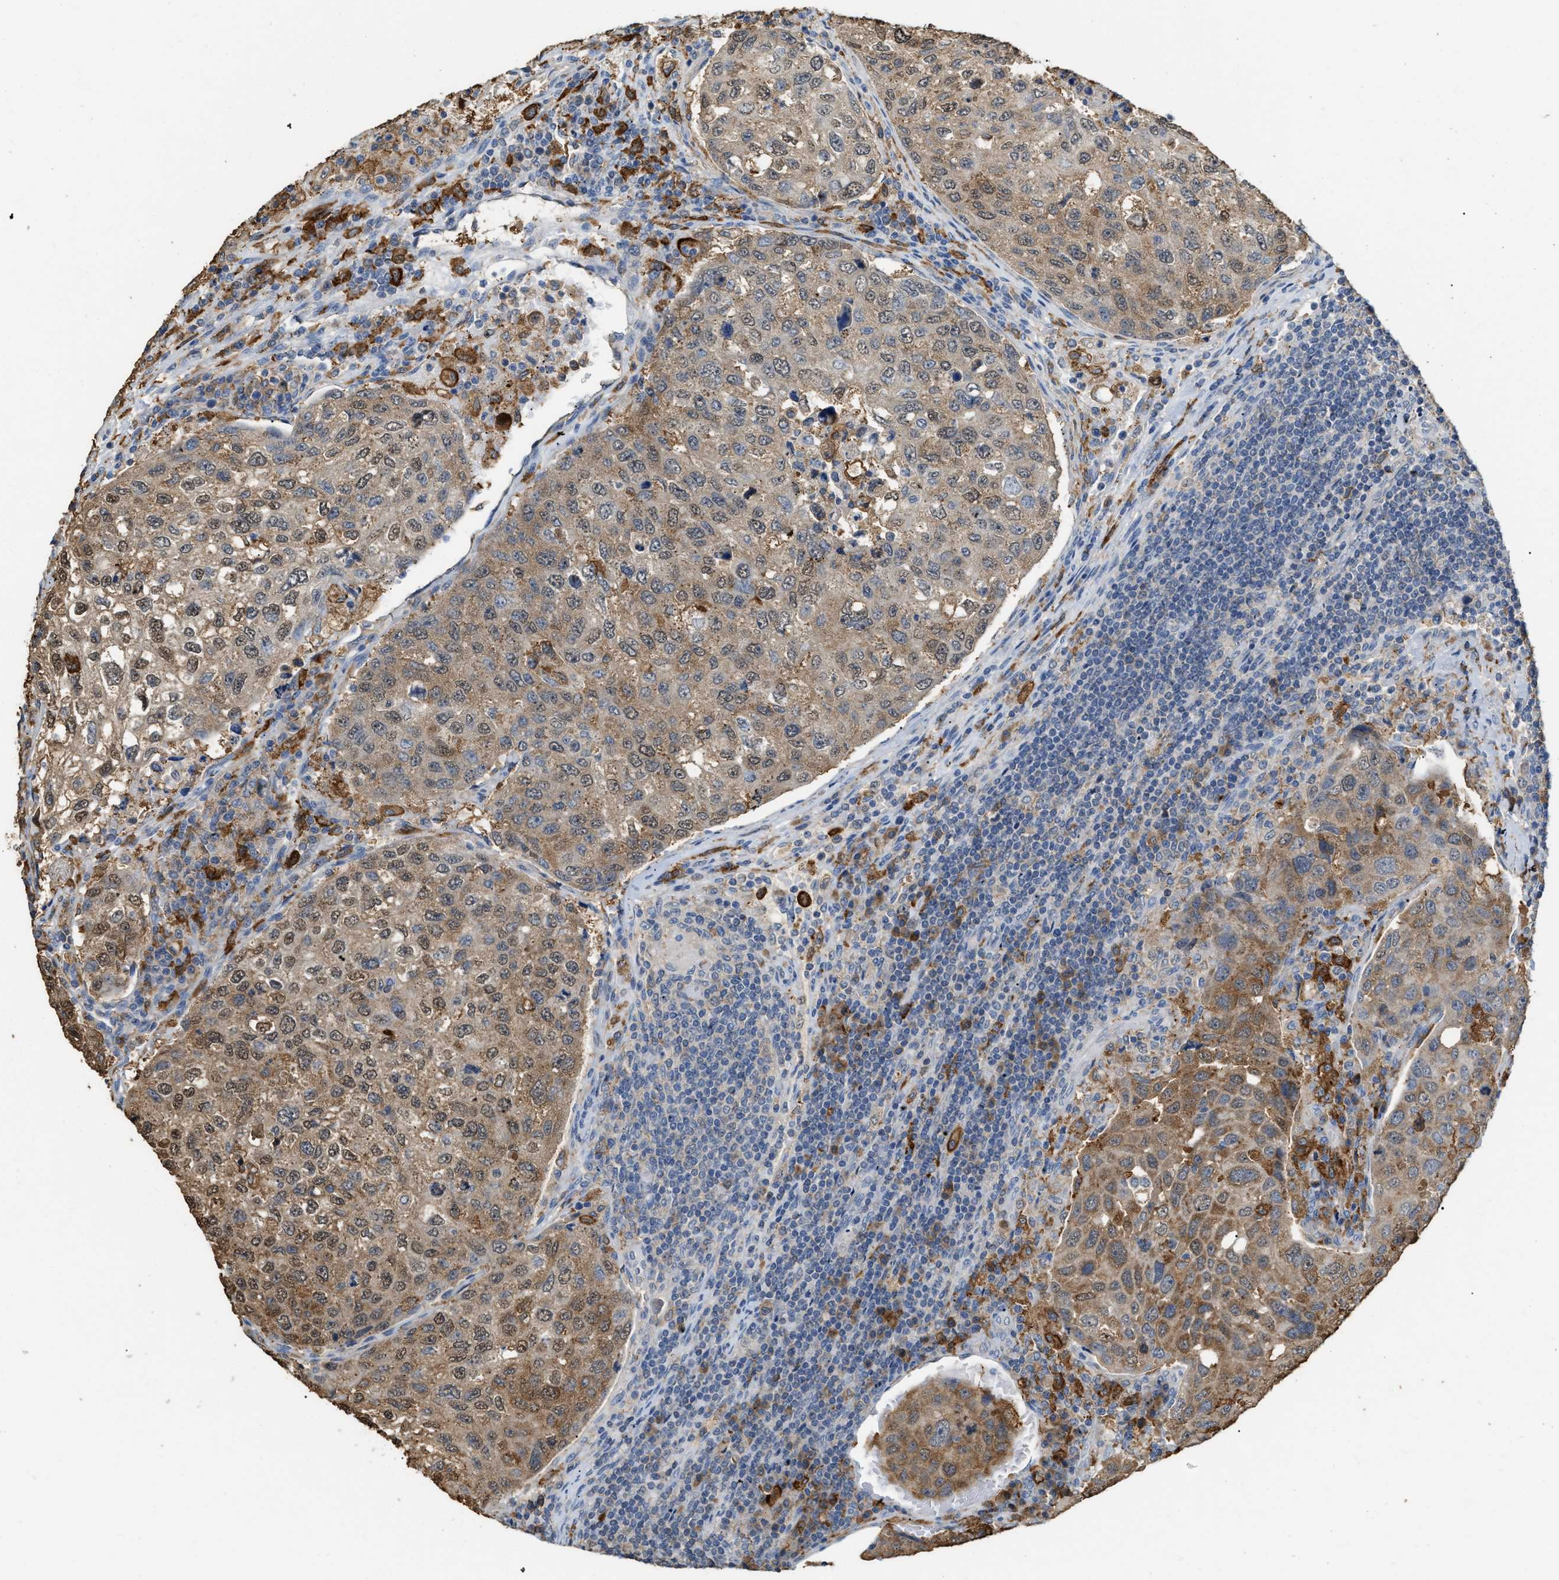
{"staining": {"intensity": "moderate", "quantity": ">75%", "location": "cytoplasmic/membranous"}, "tissue": "urothelial cancer", "cell_type": "Tumor cells", "image_type": "cancer", "snomed": [{"axis": "morphology", "description": "Urothelial carcinoma, High grade"}, {"axis": "topography", "description": "Lymph node"}, {"axis": "topography", "description": "Urinary bladder"}], "caption": "This photomicrograph reveals urothelial cancer stained with IHC to label a protein in brown. The cytoplasmic/membranous of tumor cells show moderate positivity for the protein. Nuclei are counter-stained blue.", "gene": "GCN1", "patient": {"sex": "male", "age": 51}}